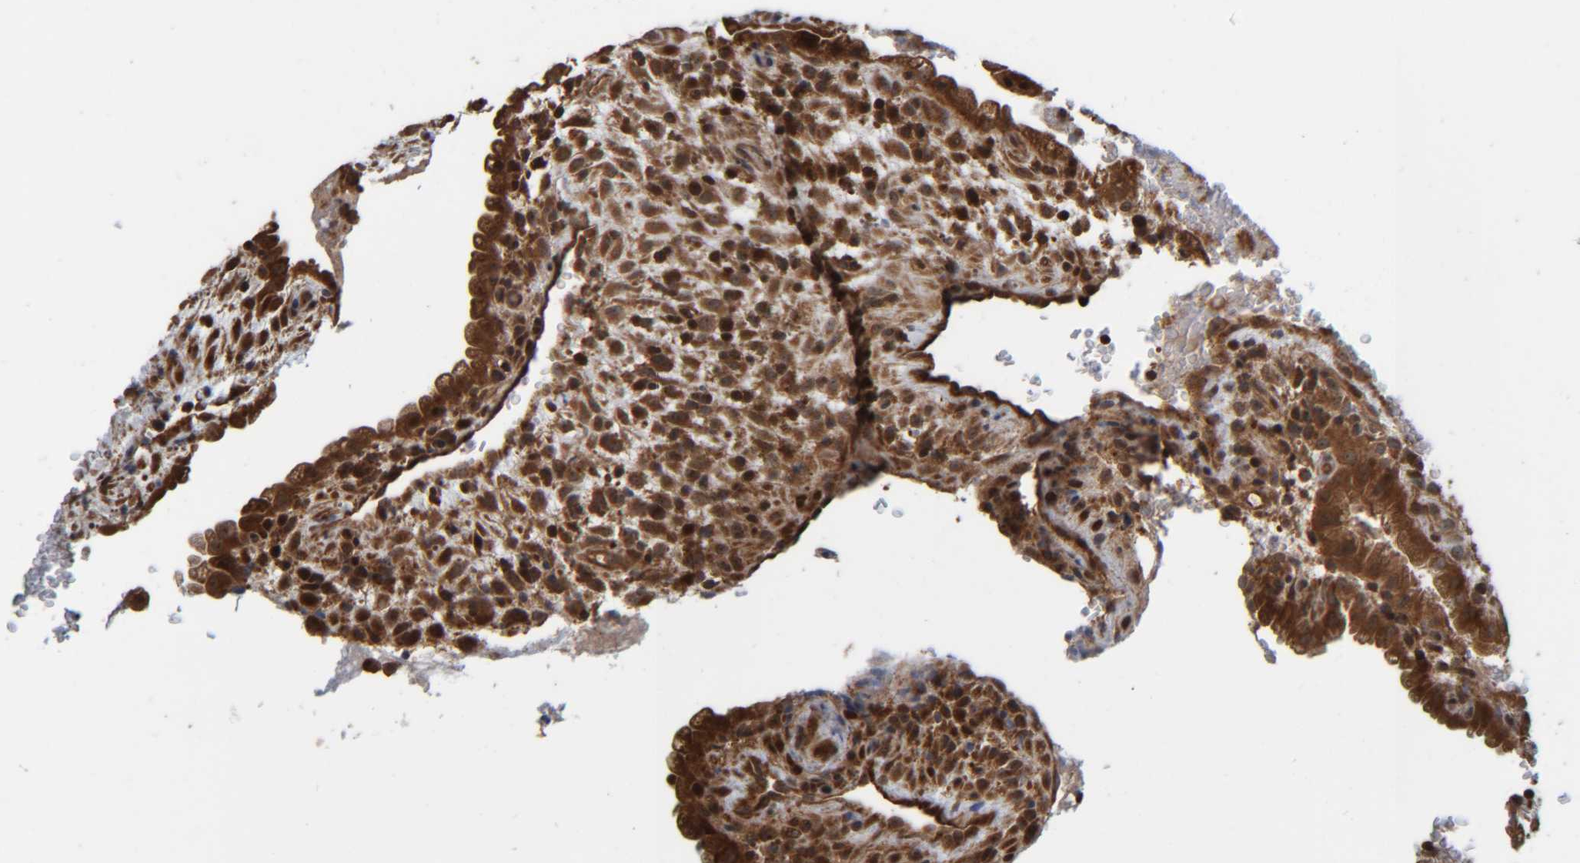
{"staining": {"intensity": "strong", "quantity": ">75%", "location": "cytoplasmic/membranous,nuclear"}, "tissue": "placenta", "cell_type": "Trophoblastic cells", "image_type": "normal", "snomed": [{"axis": "morphology", "description": "Normal tissue, NOS"}, {"axis": "topography", "description": "Placenta"}], "caption": "Immunohistochemistry (IHC) staining of benign placenta, which demonstrates high levels of strong cytoplasmic/membranous,nuclear staining in about >75% of trophoblastic cells indicating strong cytoplasmic/membranous,nuclear protein expression. The staining was performed using DAB (3,3'-diaminobenzidine) (brown) for protein detection and nuclei were counterstained in hematoxylin (blue).", "gene": "CCDC57", "patient": {"sex": "female", "age": 35}}